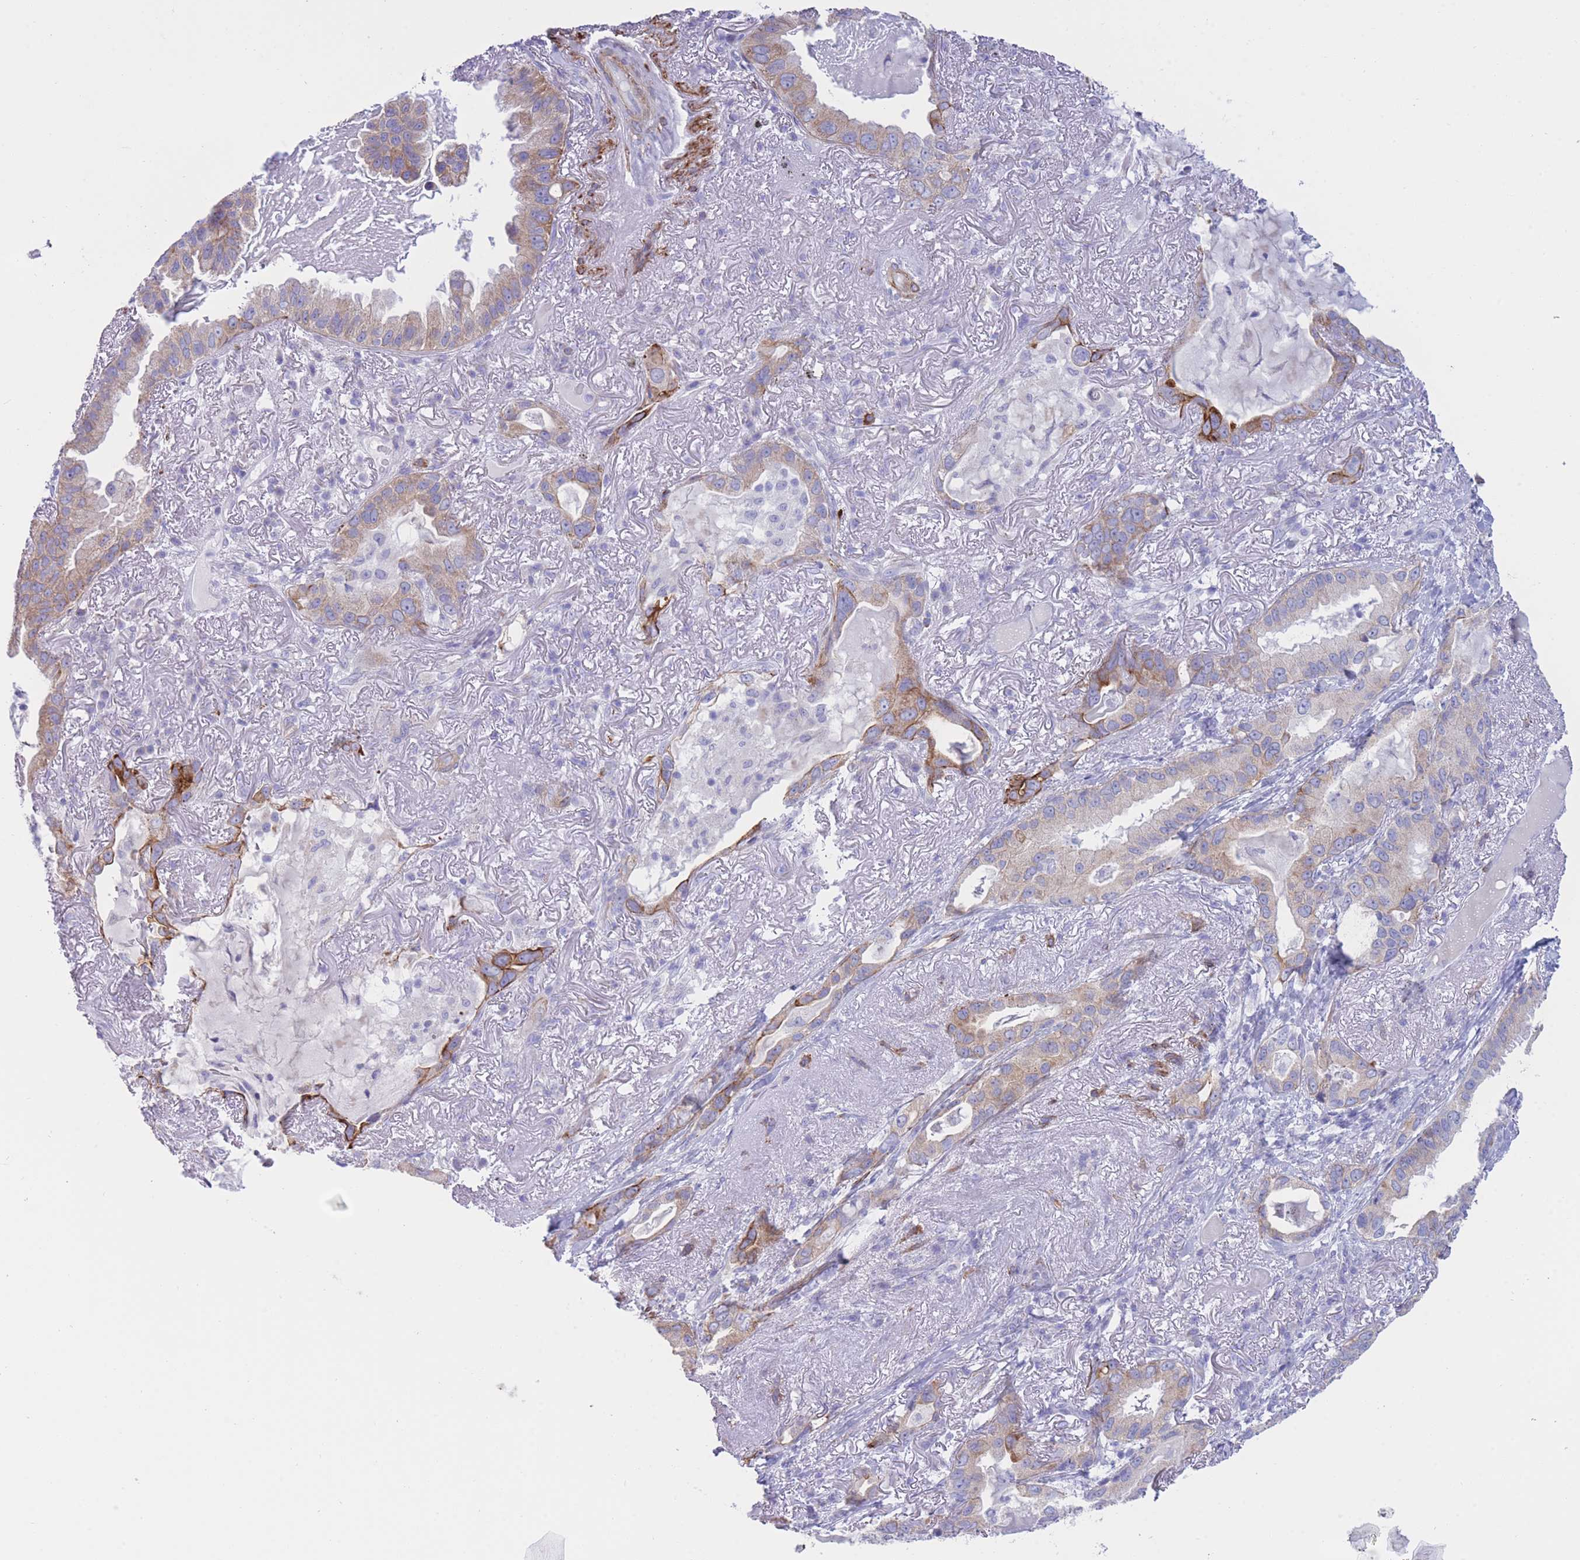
{"staining": {"intensity": "weak", "quantity": ">75%", "location": "cytoplasmic/membranous"}, "tissue": "lung cancer", "cell_type": "Tumor cells", "image_type": "cancer", "snomed": [{"axis": "morphology", "description": "Adenocarcinoma, NOS"}, {"axis": "topography", "description": "Lung"}], "caption": "There is low levels of weak cytoplasmic/membranous expression in tumor cells of lung cancer (adenocarcinoma), as demonstrated by immunohistochemical staining (brown color).", "gene": "VWA8", "patient": {"sex": "female", "age": 69}}